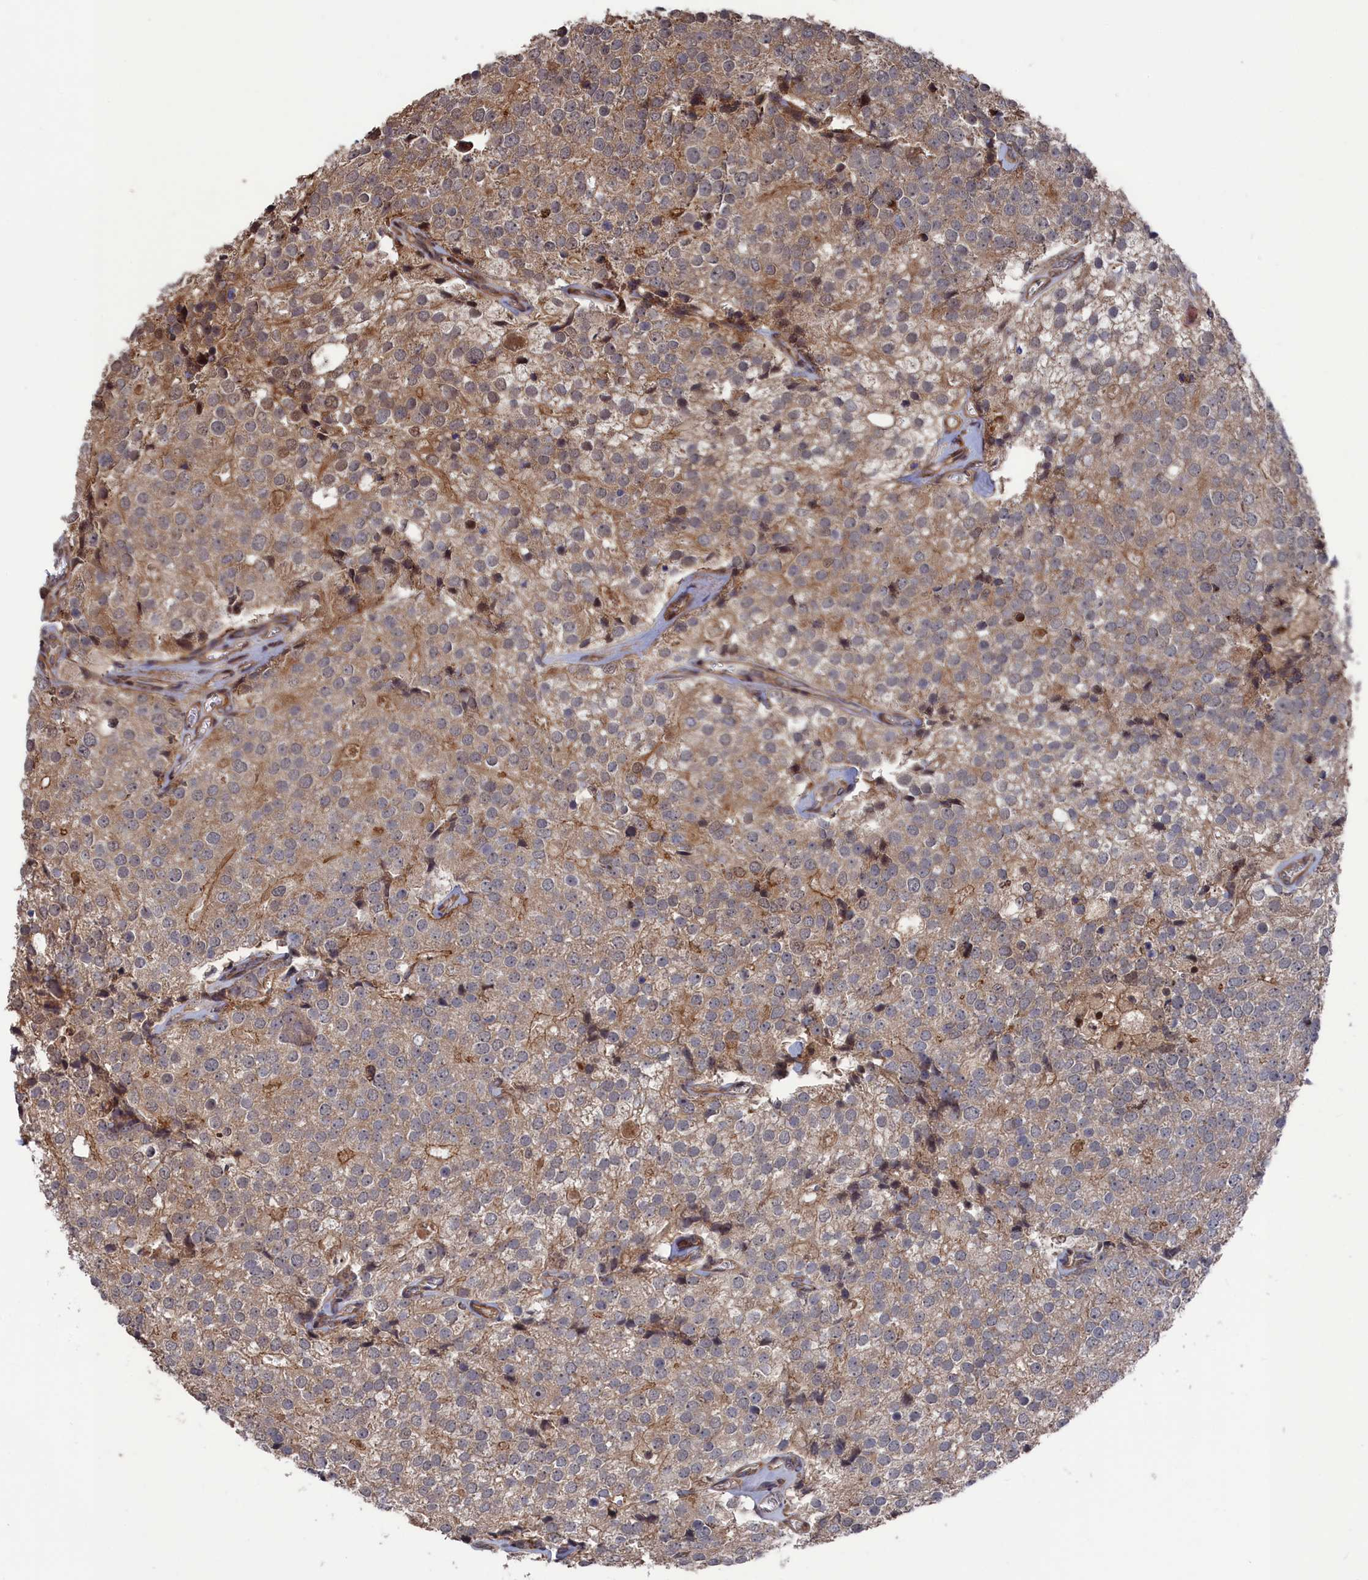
{"staining": {"intensity": "weak", "quantity": "<25%", "location": "cytoplasmic/membranous"}, "tissue": "prostate cancer", "cell_type": "Tumor cells", "image_type": "cancer", "snomed": [{"axis": "morphology", "description": "Adenocarcinoma, High grade"}, {"axis": "topography", "description": "Prostate"}], "caption": "Immunohistochemistry micrograph of neoplastic tissue: prostate cancer stained with DAB displays no significant protein positivity in tumor cells.", "gene": "PLA2G15", "patient": {"sex": "male", "age": 49}}